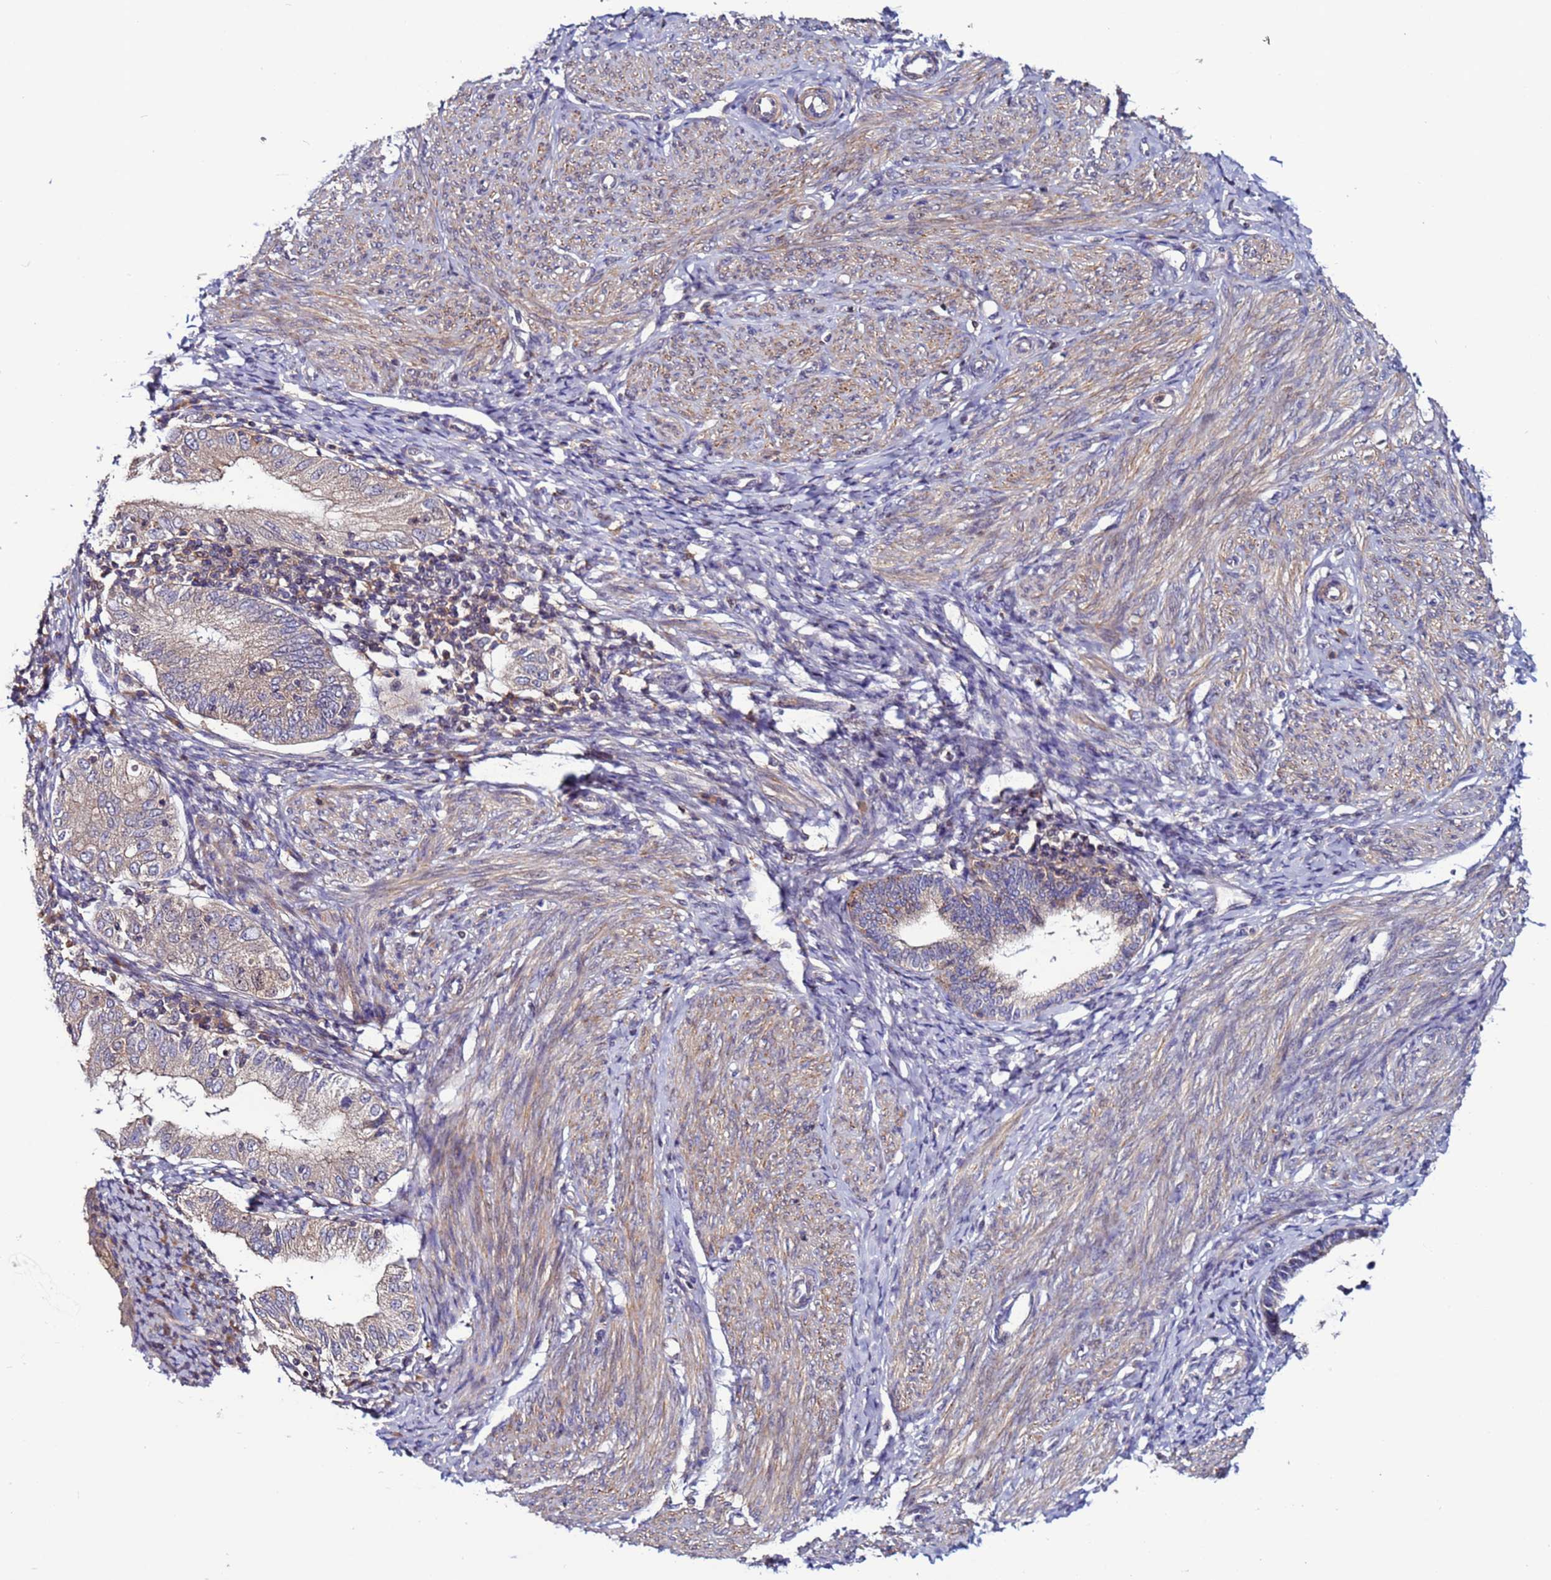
{"staining": {"intensity": "negative", "quantity": "none", "location": "none"}, "tissue": "endometrium", "cell_type": "Cells in endometrial stroma", "image_type": "normal", "snomed": [{"axis": "morphology", "description": "Normal tissue, NOS"}, {"axis": "topography", "description": "Endometrium"}], "caption": "An immunohistochemistry histopathology image of normal endometrium is shown. There is no staining in cells in endometrial stroma of endometrium. (Brightfield microscopy of DAB (3,3'-diaminobenzidine) IHC at high magnification).", "gene": "GAREM1", "patient": {"sex": "female", "age": 72}}